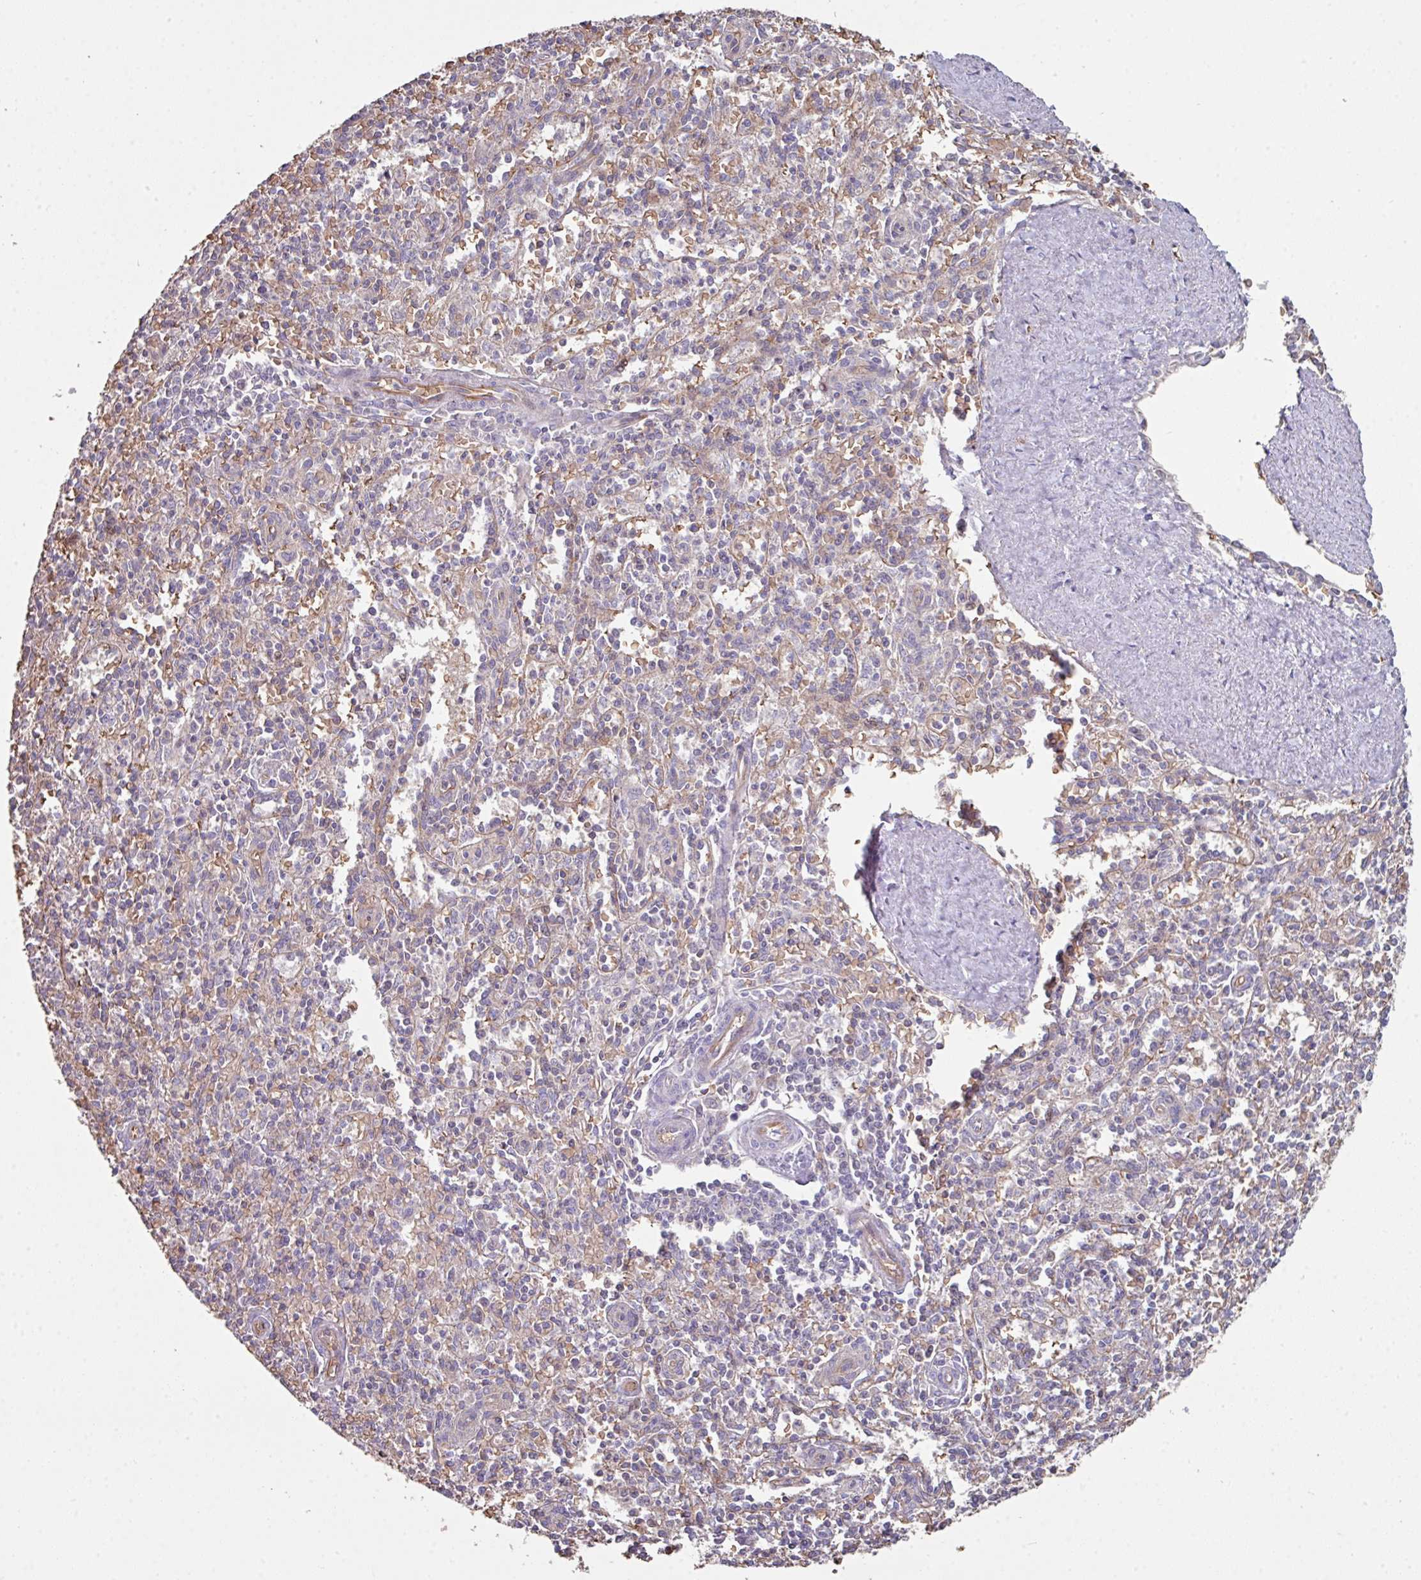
{"staining": {"intensity": "negative", "quantity": "none", "location": "none"}, "tissue": "spleen", "cell_type": "Cells in red pulp", "image_type": "normal", "snomed": [{"axis": "morphology", "description": "Normal tissue, NOS"}, {"axis": "topography", "description": "Spleen"}], "caption": "High magnification brightfield microscopy of benign spleen stained with DAB (3,3'-diaminobenzidine) (brown) and counterstained with hematoxylin (blue): cells in red pulp show no significant staining. Brightfield microscopy of IHC stained with DAB (brown) and hematoxylin (blue), captured at high magnification.", "gene": "ANO9", "patient": {"sex": "female", "age": 70}}